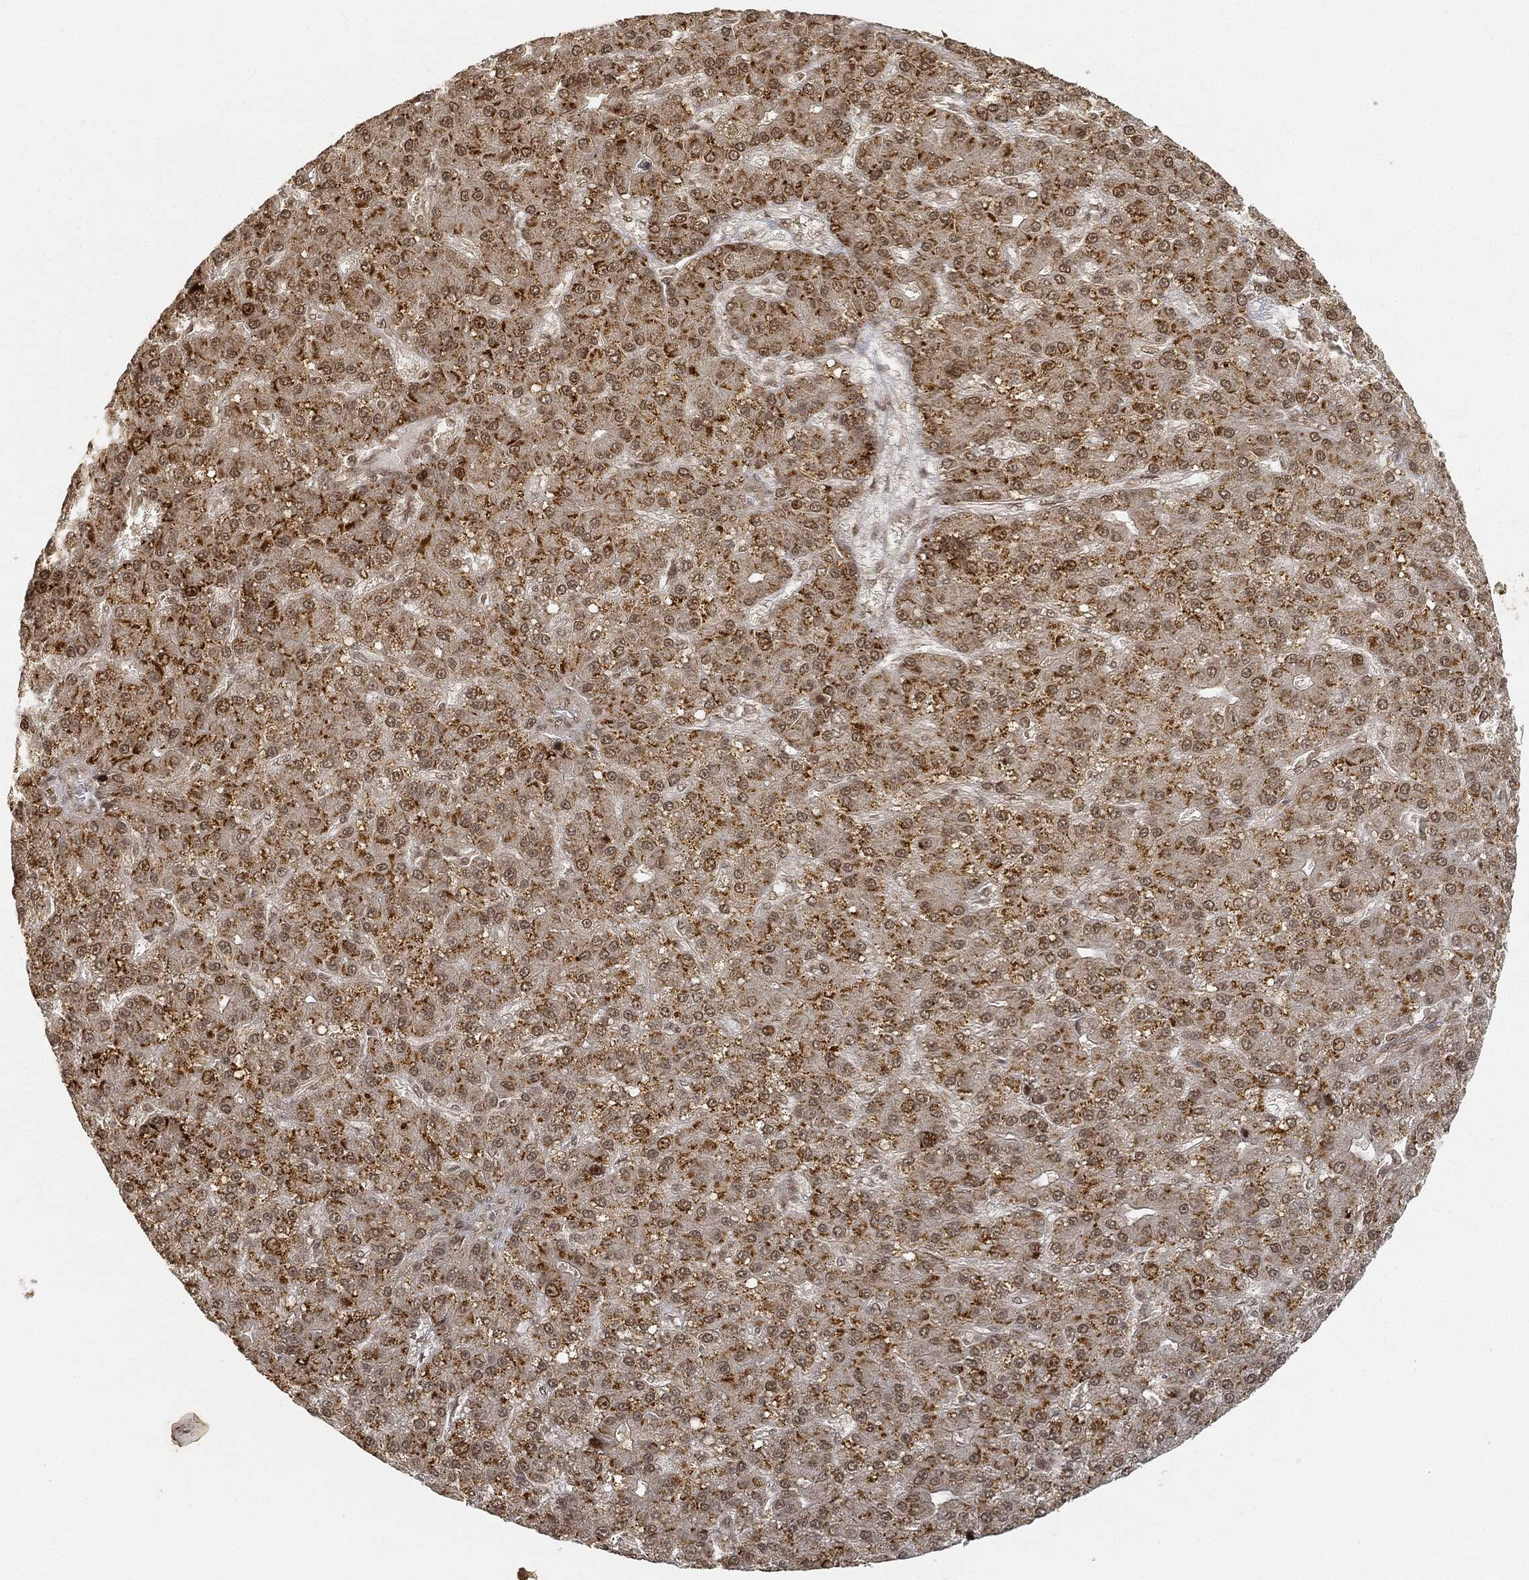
{"staining": {"intensity": "strong", "quantity": "25%-75%", "location": "cytoplasmic/membranous"}, "tissue": "liver cancer", "cell_type": "Tumor cells", "image_type": "cancer", "snomed": [{"axis": "morphology", "description": "Carcinoma, Hepatocellular, NOS"}, {"axis": "topography", "description": "Liver"}], "caption": "A photomicrograph showing strong cytoplasmic/membranous expression in about 25%-75% of tumor cells in hepatocellular carcinoma (liver), as visualized by brown immunohistochemical staining.", "gene": "CIB1", "patient": {"sex": "male", "age": 67}}